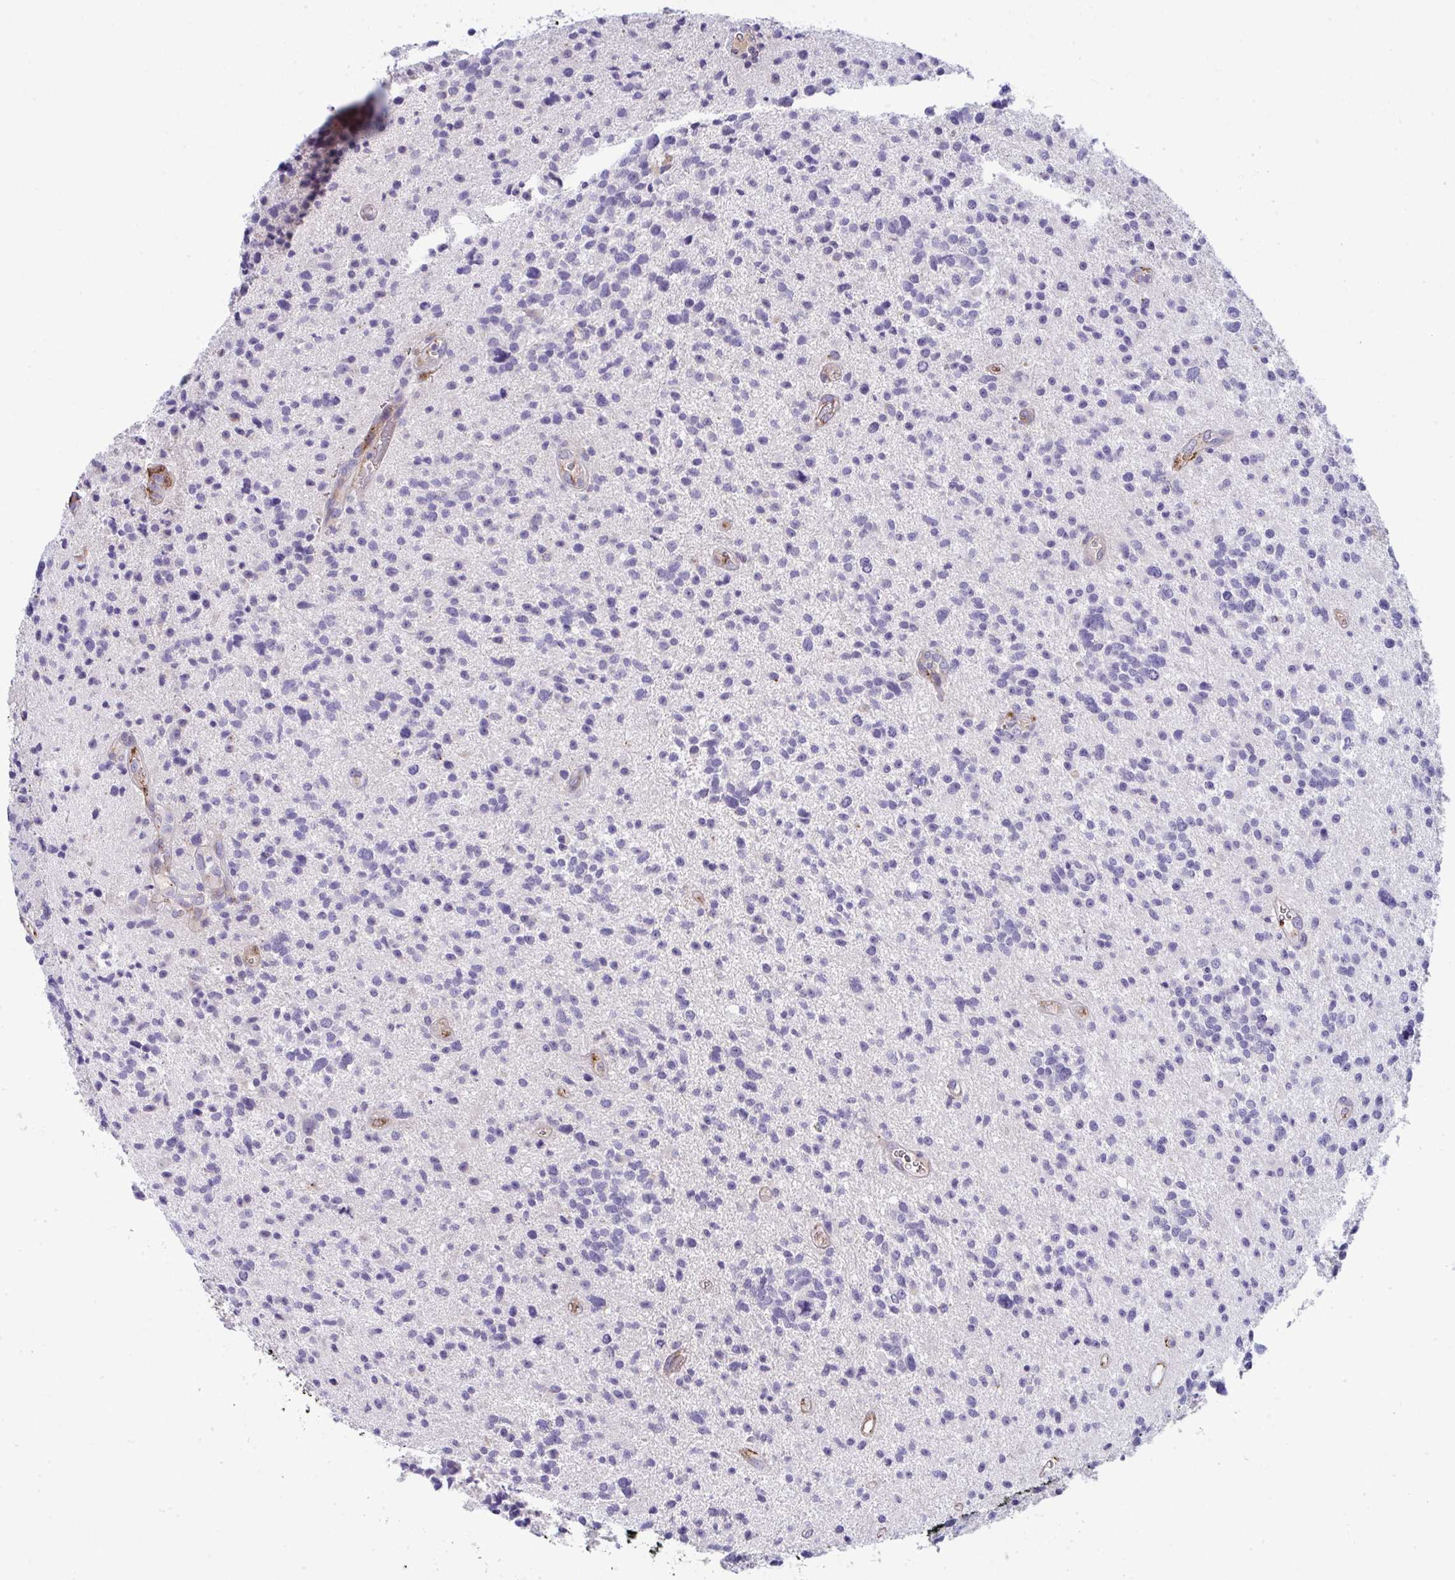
{"staining": {"intensity": "negative", "quantity": "none", "location": "none"}, "tissue": "glioma", "cell_type": "Tumor cells", "image_type": "cancer", "snomed": [{"axis": "morphology", "description": "Glioma, malignant, High grade"}, {"axis": "topography", "description": "Brain"}], "caption": "IHC photomicrograph of high-grade glioma (malignant) stained for a protein (brown), which shows no staining in tumor cells.", "gene": "TOR1AIP2", "patient": {"sex": "male", "age": 29}}